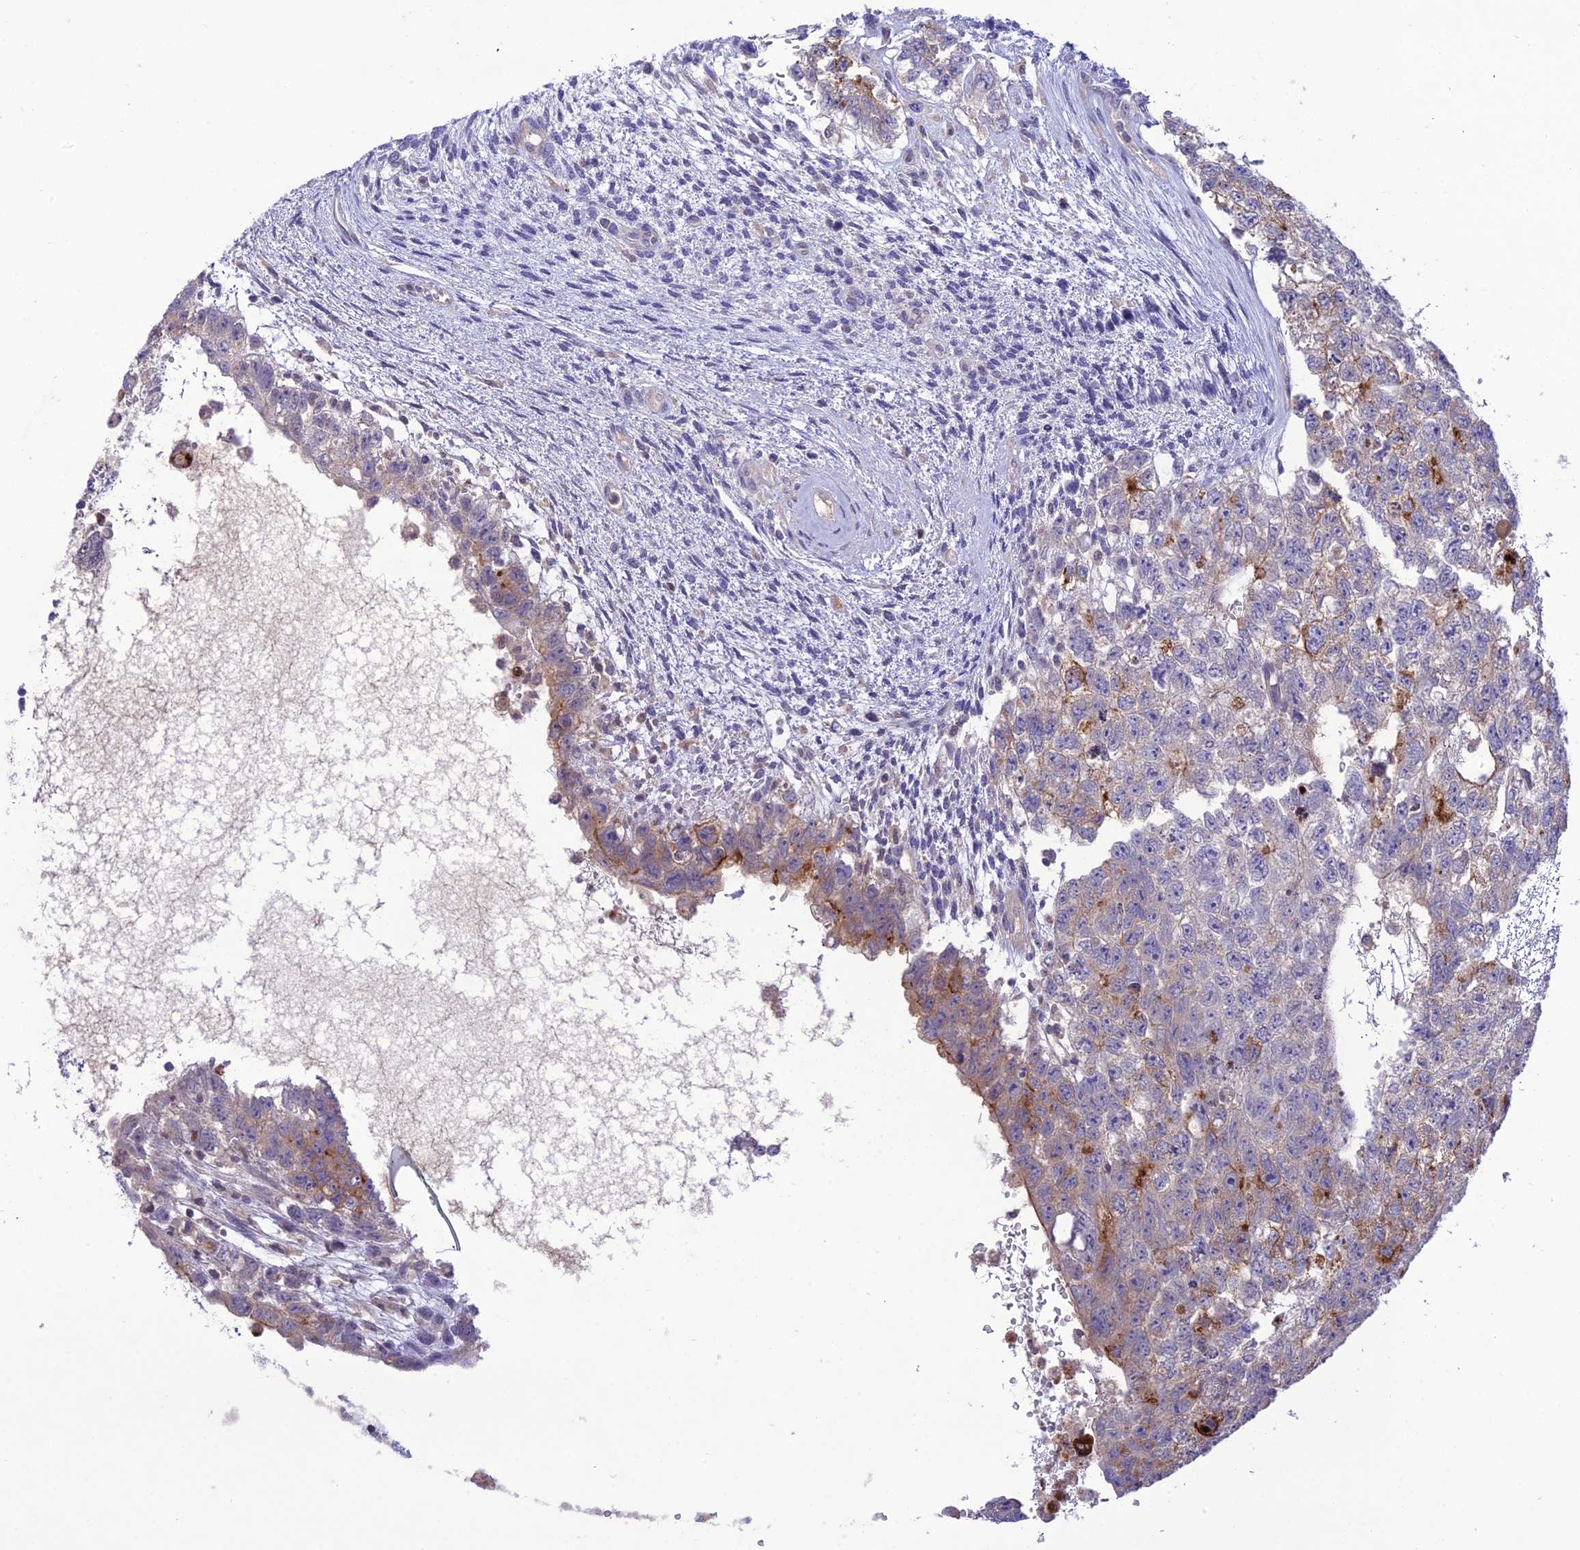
{"staining": {"intensity": "strong", "quantity": "<25%", "location": "cytoplasmic/membranous"}, "tissue": "testis cancer", "cell_type": "Tumor cells", "image_type": "cancer", "snomed": [{"axis": "morphology", "description": "Carcinoma, Embryonal, NOS"}, {"axis": "topography", "description": "Testis"}], "caption": "Immunohistochemical staining of testis cancer exhibits medium levels of strong cytoplasmic/membranous staining in approximately <25% of tumor cells.", "gene": "SNX24", "patient": {"sex": "male", "age": 26}}